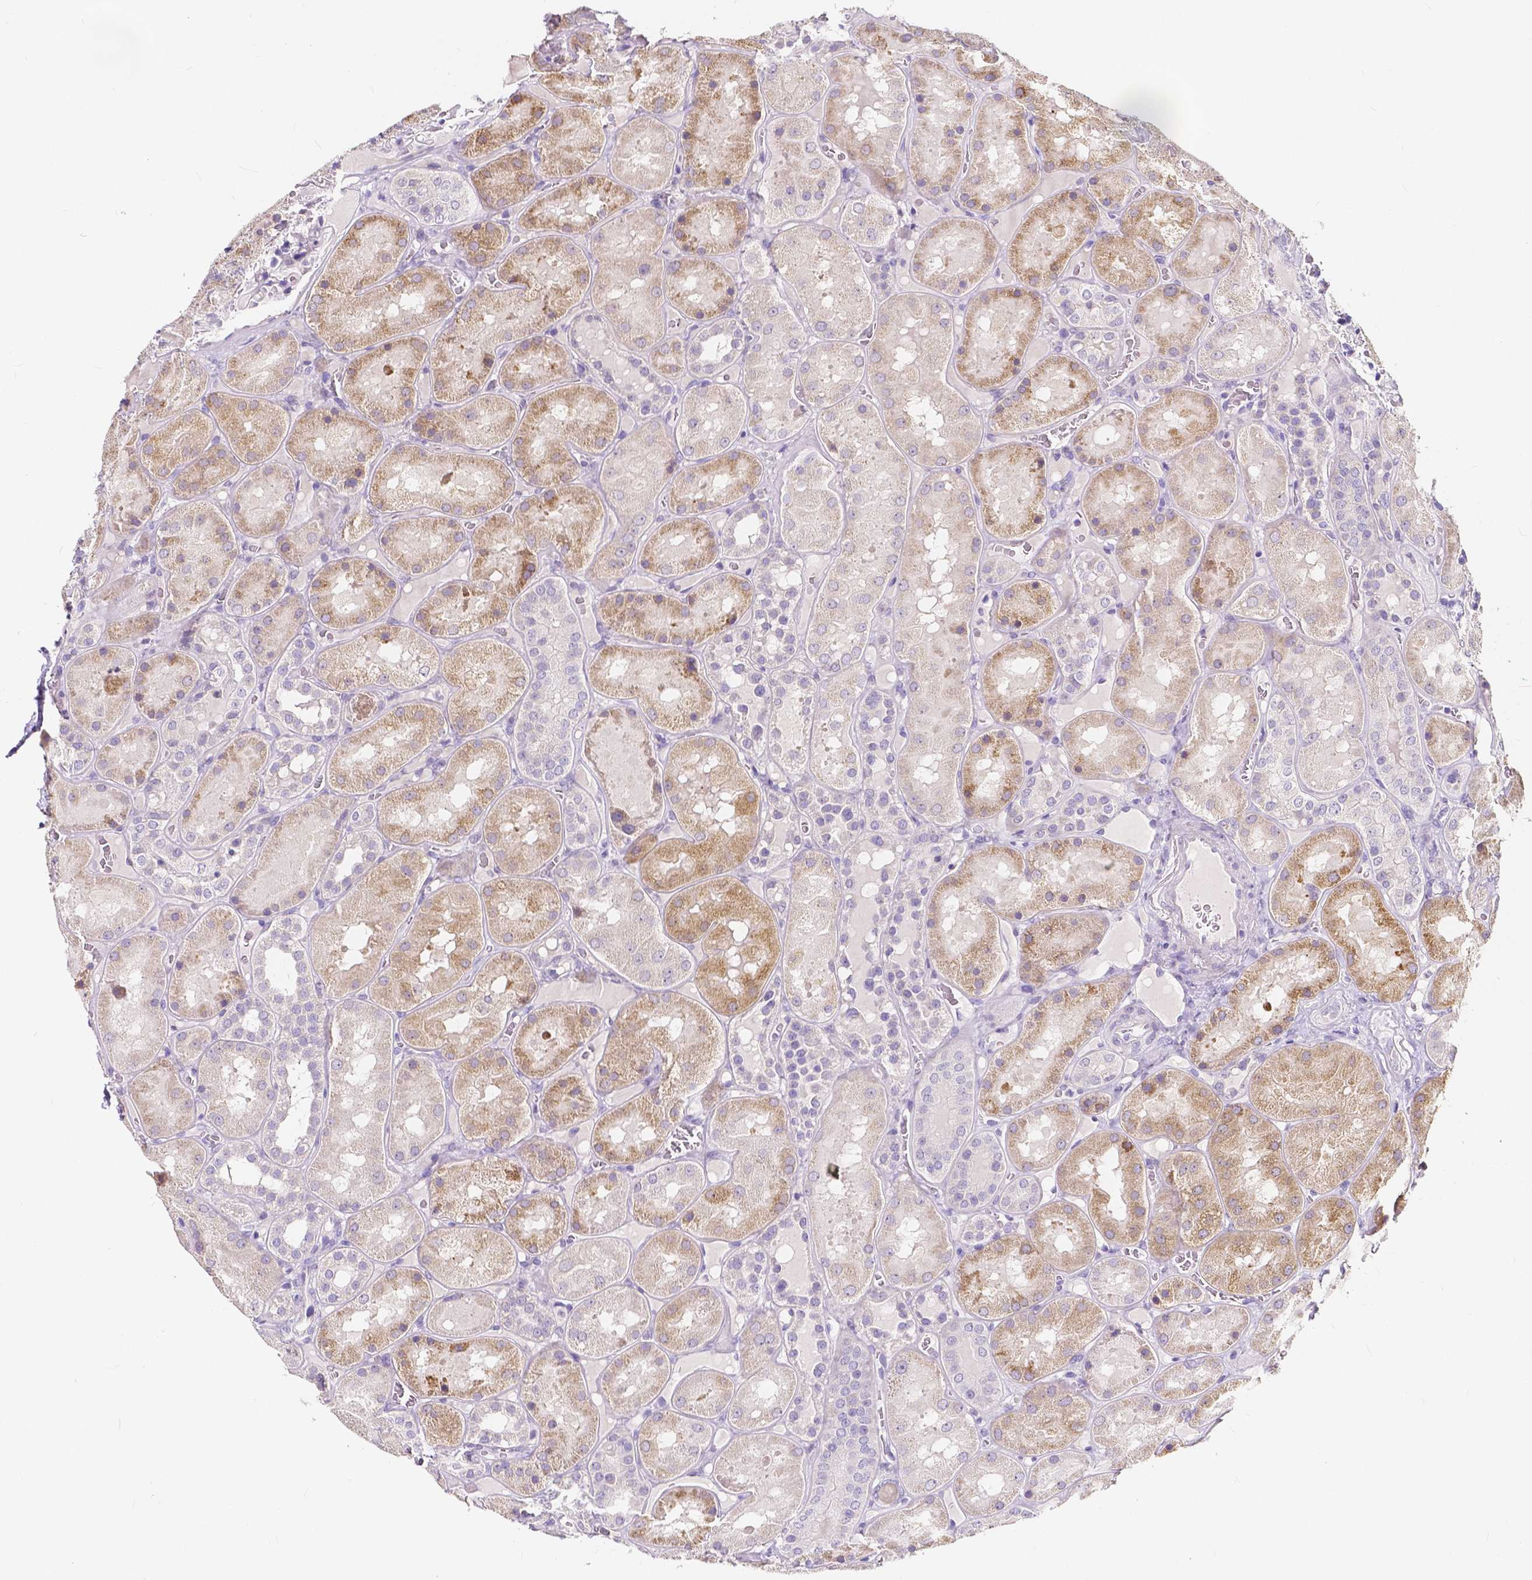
{"staining": {"intensity": "negative", "quantity": "none", "location": "none"}, "tissue": "kidney", "cell_type": "Cells in glomeruli", "image_type": "normal", "snomed": [{"axis": "morphology", "description": "Normal tissue, NOS"}, {"axis": "topography", "description": "Kidney"}], "caption": "Histopathology image shows no protein positivity in cells in glomeruli of normal kidney.", "gene": "ACP5", "patient": {"sex": "male", "age": 73}}